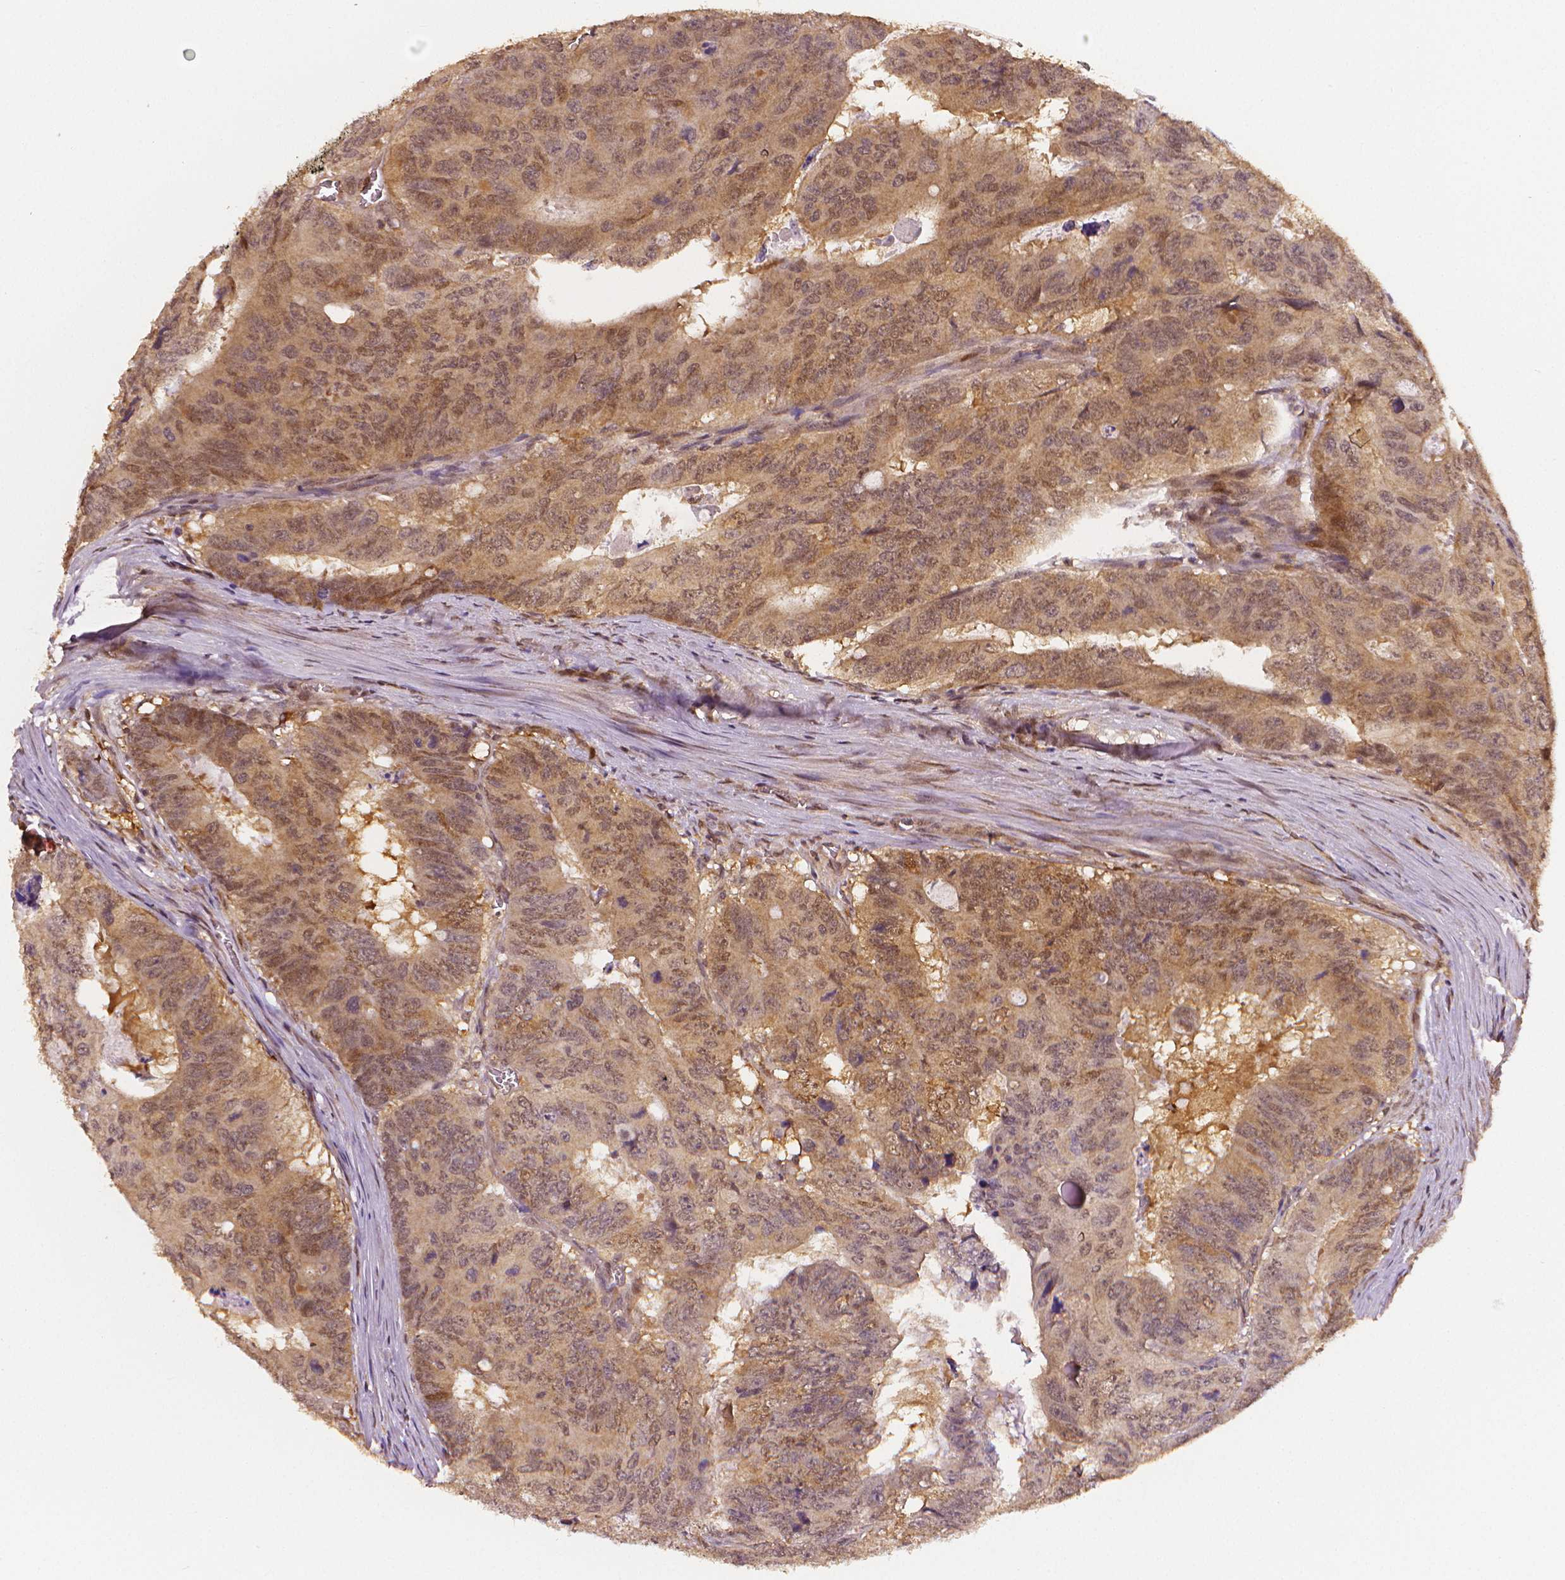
{"staining": {"intensity": "moderate", "quantity": ">75%", "location": "cytoplasmic/membranous"}, "tissue": "colorectal cancer", "cell_type": "Tumor cells", "image_type": "cancer", "snomed": [{"axis": "morphology", "description": "Adenocarcinoma, NOS"}, {"axis": "topography", "description": "Colon"}], "caption": "A brown stain highlights moderate cytoplasmic/membranous staining of a protein in colorectal cancer tumor cells.", "gene": "STAT3", "patient": {"sex": "male", "age": 79}}